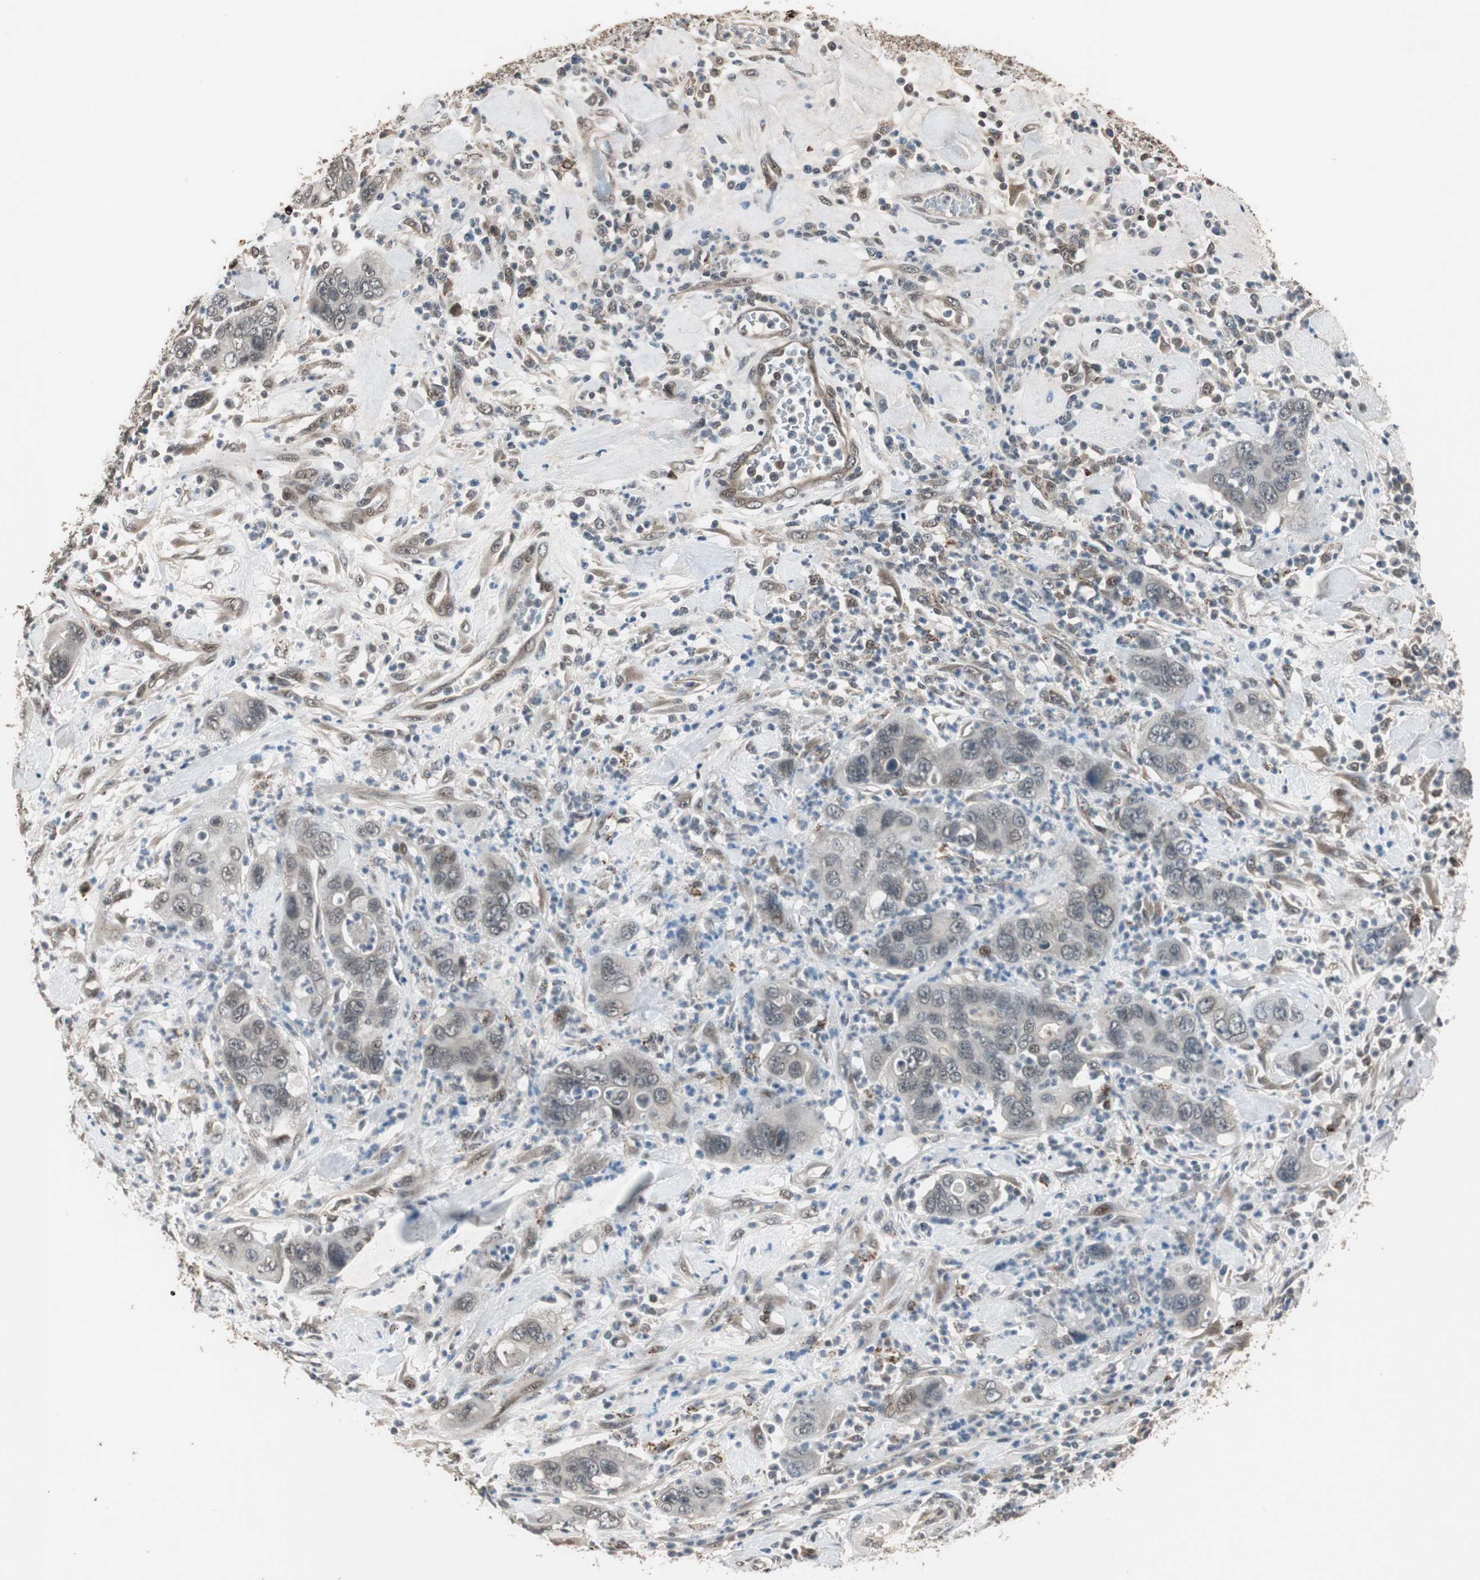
{"staining": {"intensity": "weak", "quantity": "<25%", "location": "nuclear"}, "tissue": "pancreatic cancer", "cell_type": "Tumor cells", "image_type": "cancer", "snomed": [{"axis": "morphology", "description": "Adenocarcinoma, NOS"}, {"axis": "topography", "description": "Pancreas"}], "caption": "Protein analysis of pancreatic cancer exhibits no significant positivity in tumor cells.", "gene": "BOLA1", "patient": {"sex": "female", "age": 71}}